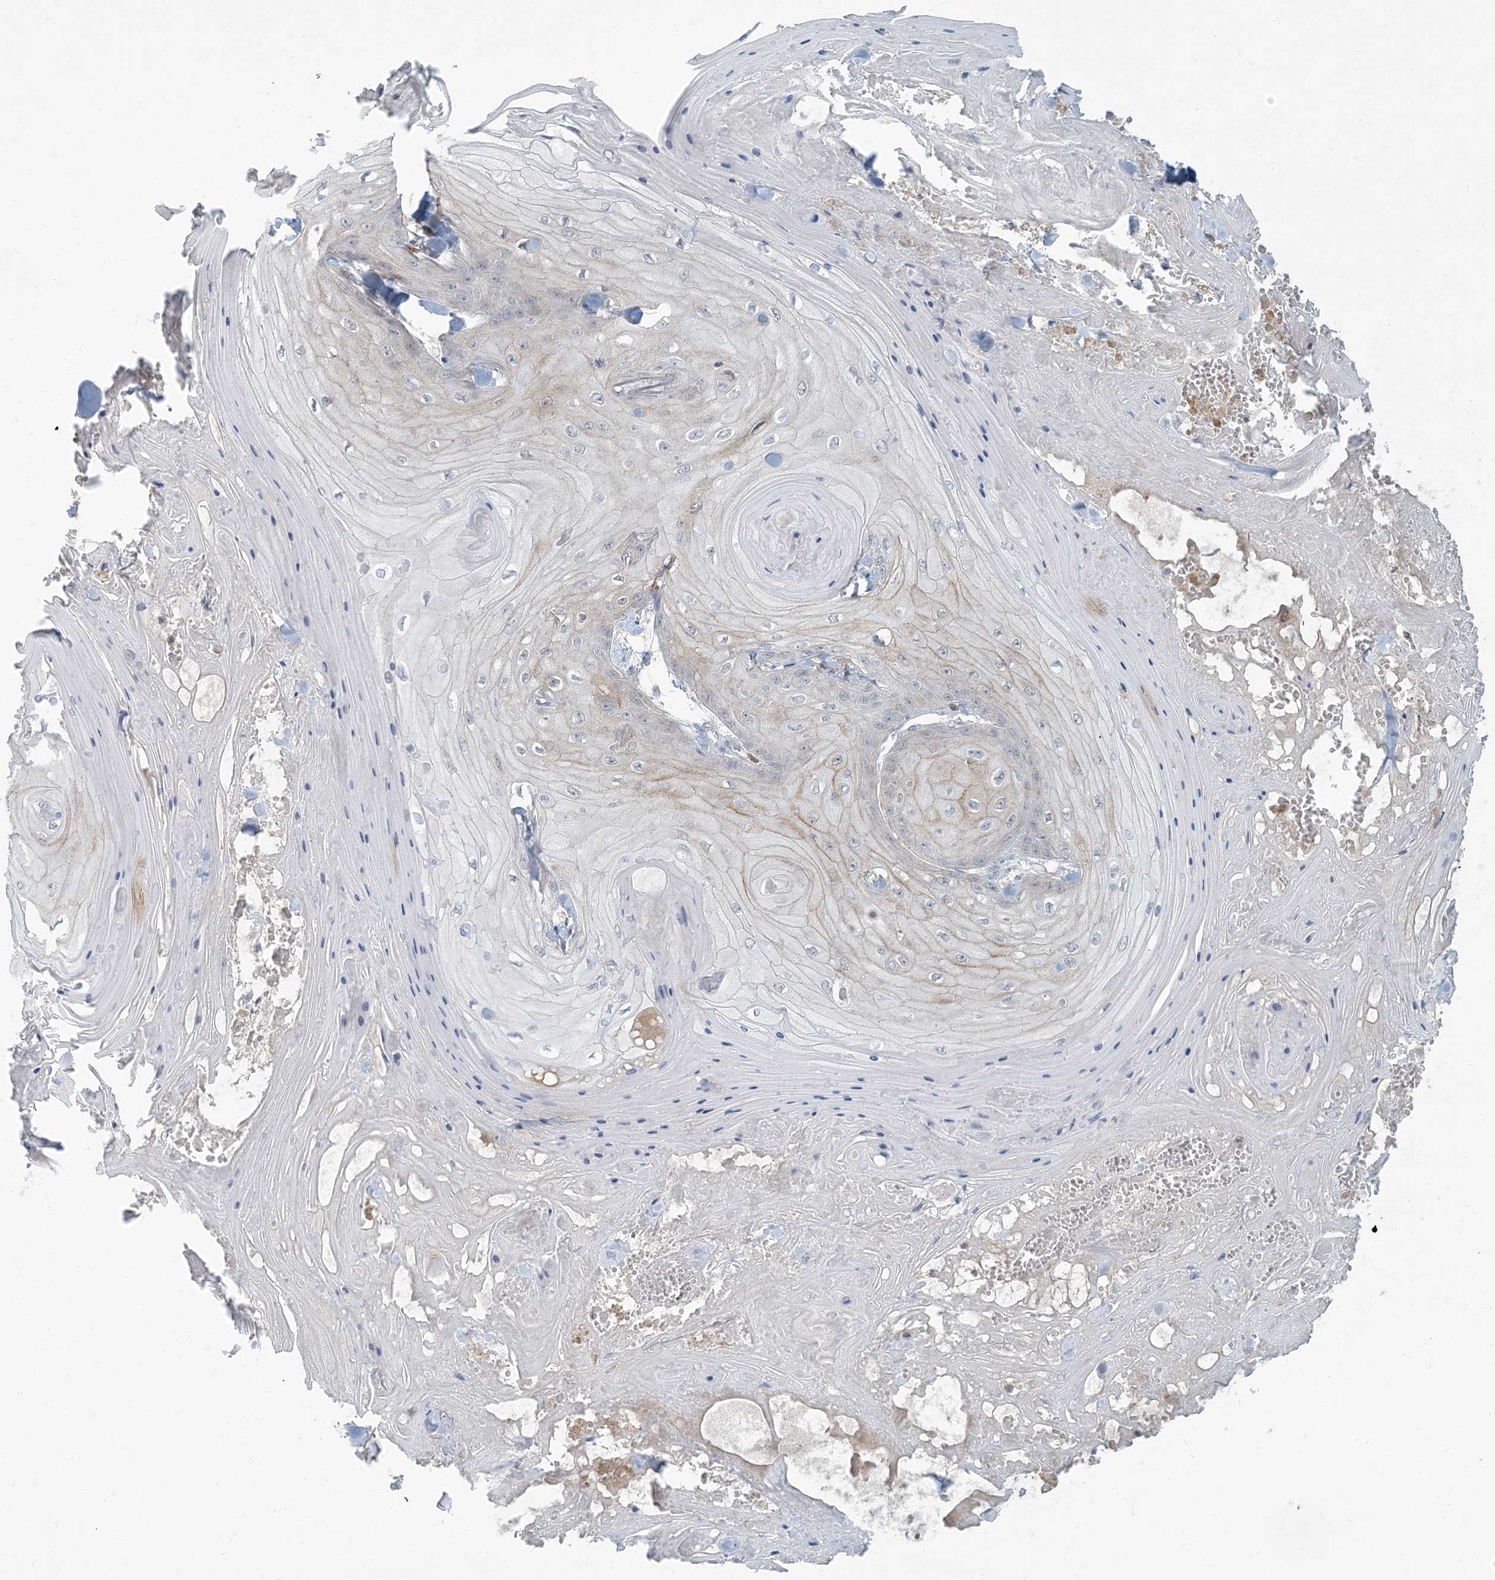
{"staining": {"intensity": "negative", "quantity": "none", "location": "none"}, "tissue": "skin cancer", "cell_type": "Tumor cells", "image_type": "cancer", "snomed": [{"axis": "morphology", "description": "Squamous cell carcinoma, NOS"}, {"axis": "topography", "description": "Skin"}], "caption": "Photomicrograph shows no significant protein positivity in tumor cells of squamous cell carcinoma (skin).", "gene": "EPHA4", "patient": {"sex": "male", "age": 74}}